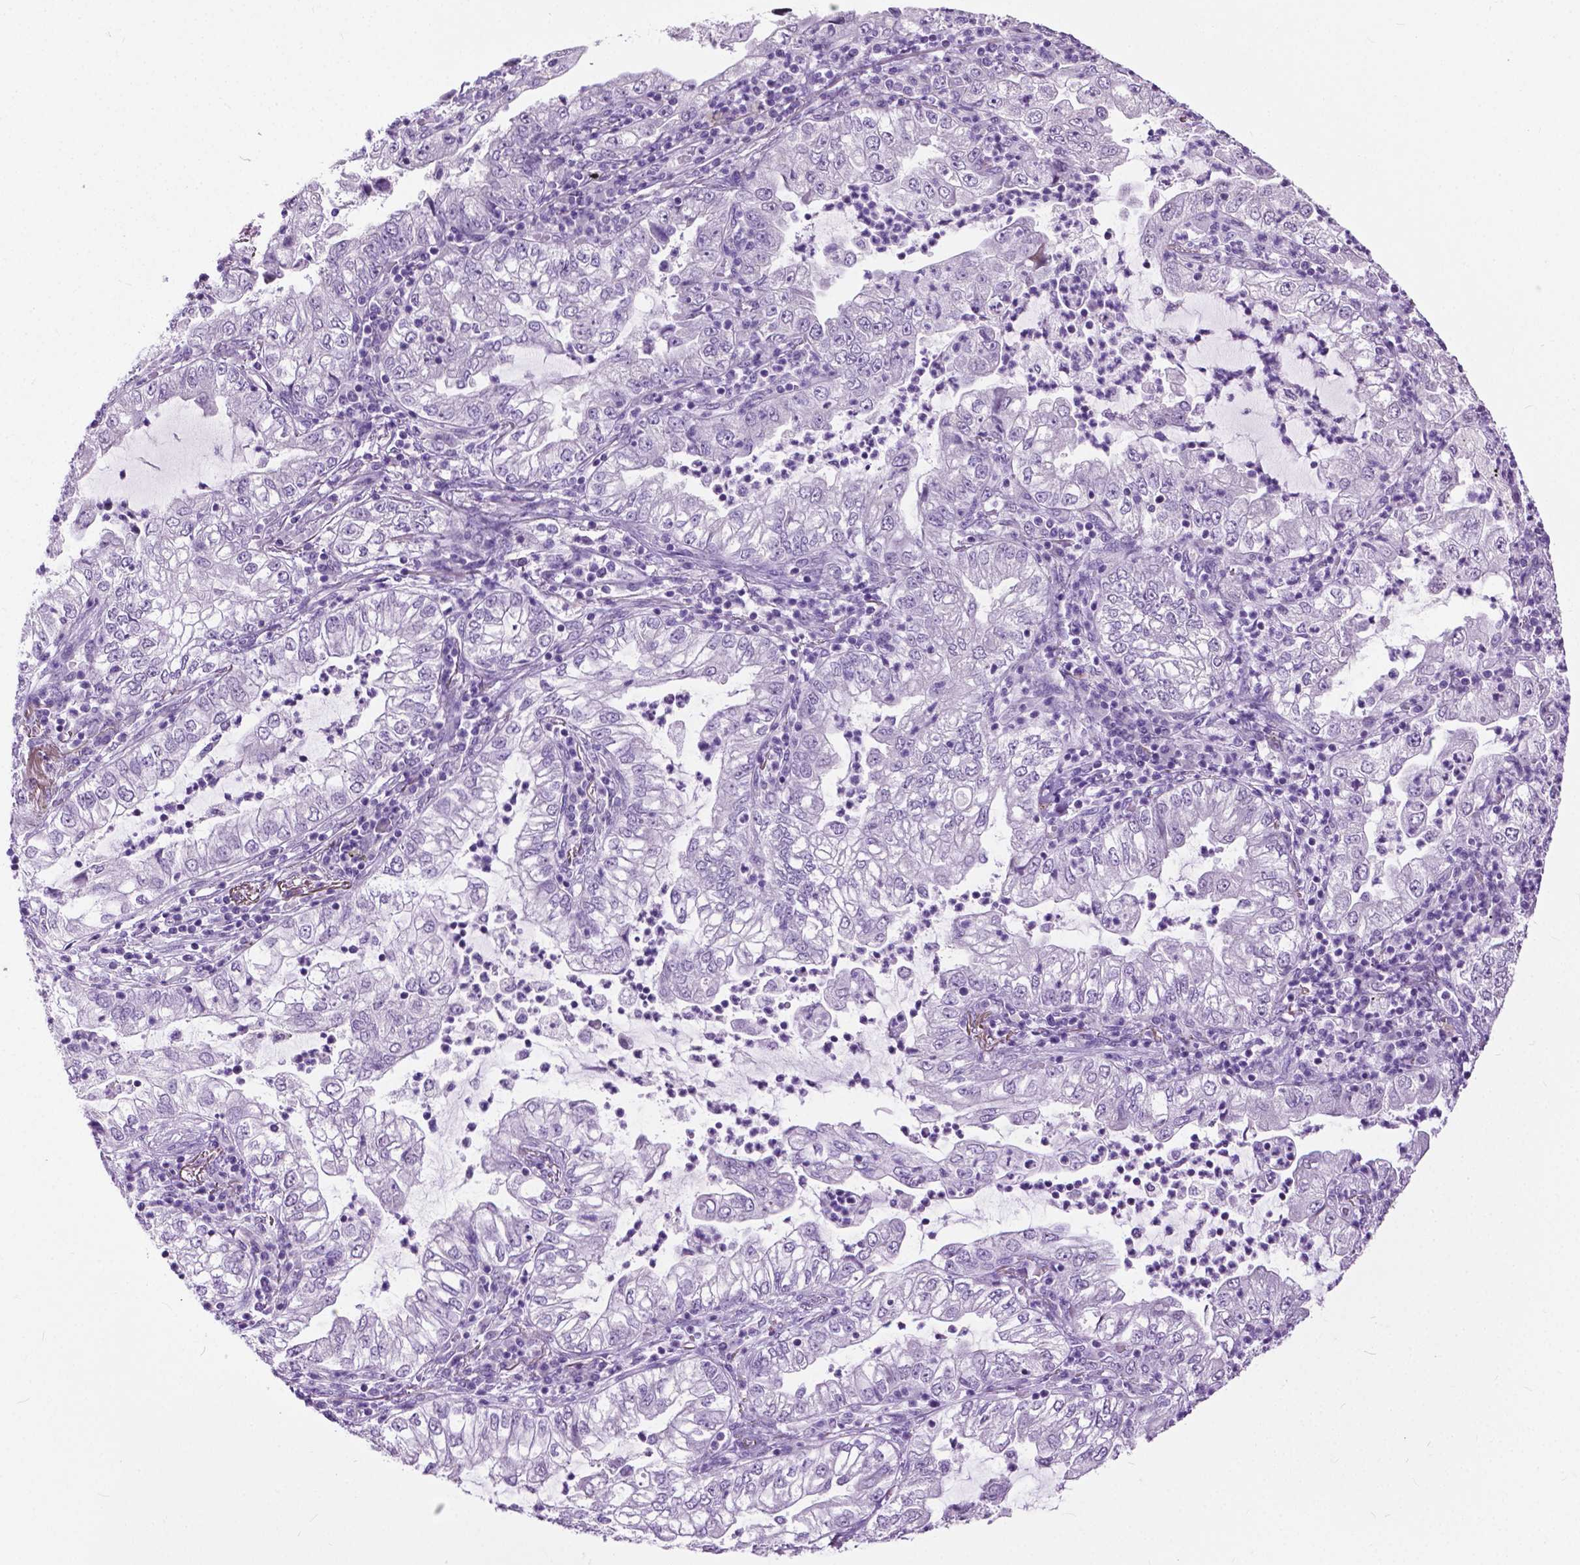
{"staining": {"intensity": "negative", "quantity": "none", "location": "none"}, "tissue": "lung cancer", "cell_type": "Tumor cells", "image_type": "cancer", "snomed": [{"axis": "morphology", "description": "Adenocarcinoma, NOS"}, {"axis": "topography", "description": "Lung"}], "caption": "This is a image of IHC staining of adenocarcinoma (lung), which shows no expression in tumor cells. (DAB immunohistochemistry visualized using brightfield microscopy, high magnification).", "gene": "GPR37L1", "patient": {"sex": "female", "age": 73}}